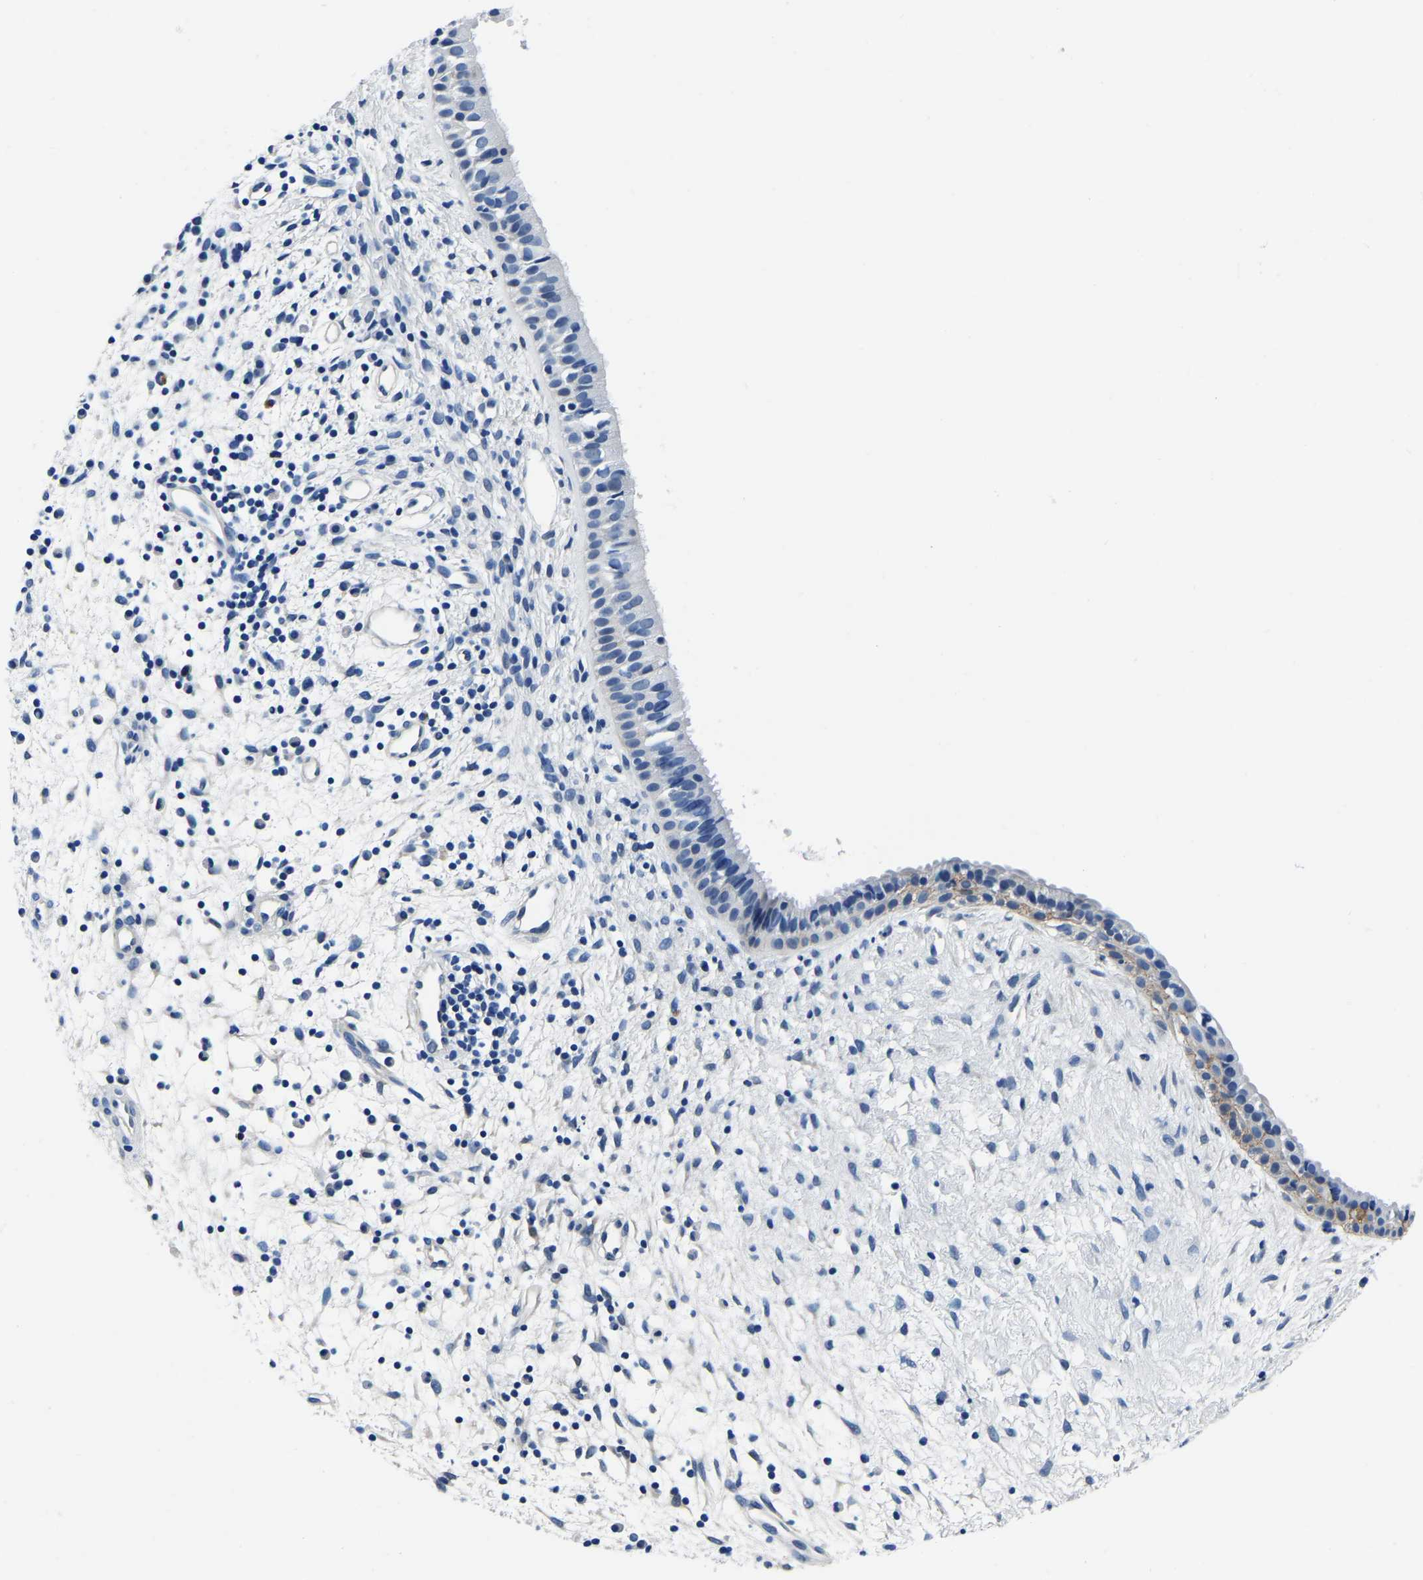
{"staining": {"intensity": "negative", "quantity": "none", "location": "none"}, "tissue": "nasopharynx", "cell_type": "Respiratory epithelial cells", "image_type": "normal", "snomed": [{"axis": "morphology", "description": "Normal tissue, NOS"}, {"axis": "topography", "description": "Nasopharynx"}], "caption": "A high-resolution image shows IHC staining of unremarkable nasopharynx, which demonstrates no significant expression in respiratory epithelial cells.", "gene": "ACO1", "patient": {"sex": "male", "age": 22}}